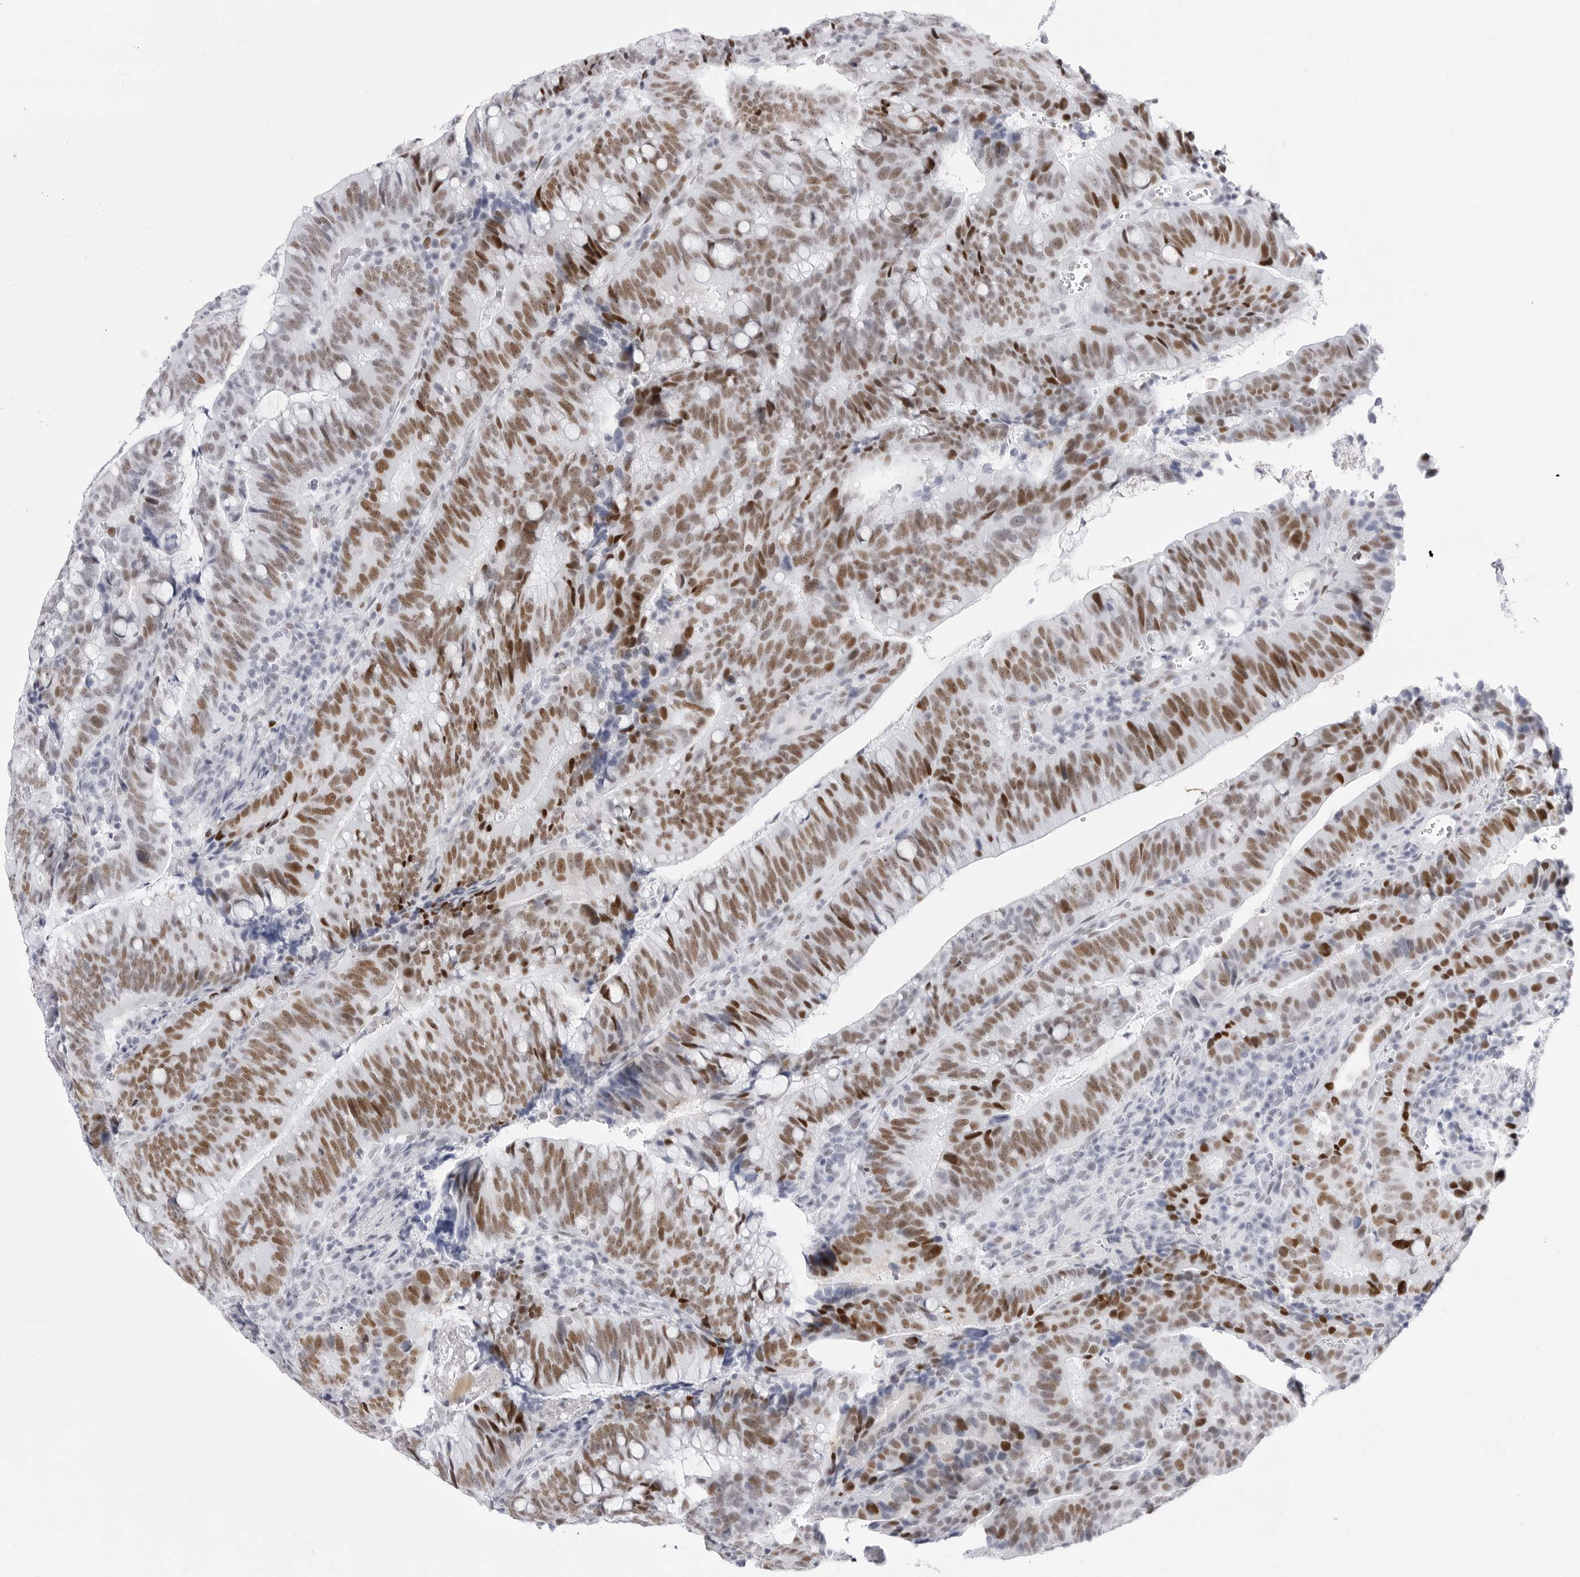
{"staining": {"intensity": "moderate", "quantity": ">75%", "location": "nuclear"}, "tissue": "colorectal cancer", "cell_type": "Tumor cells", "image_type": "cancer", "snomed": [{"axis": "morphology", "description": "Adenocarcinoma, NOS"}, {"axis": "topography", "description": "Colon"}], "caption": "Protein staining of adenocarcinoma (colorectal) tissue reveals moderate nuclear positivity in about >75% of tumor cells.", "gene": "NASP", "patient": {"sex": "female", "age": 66}}